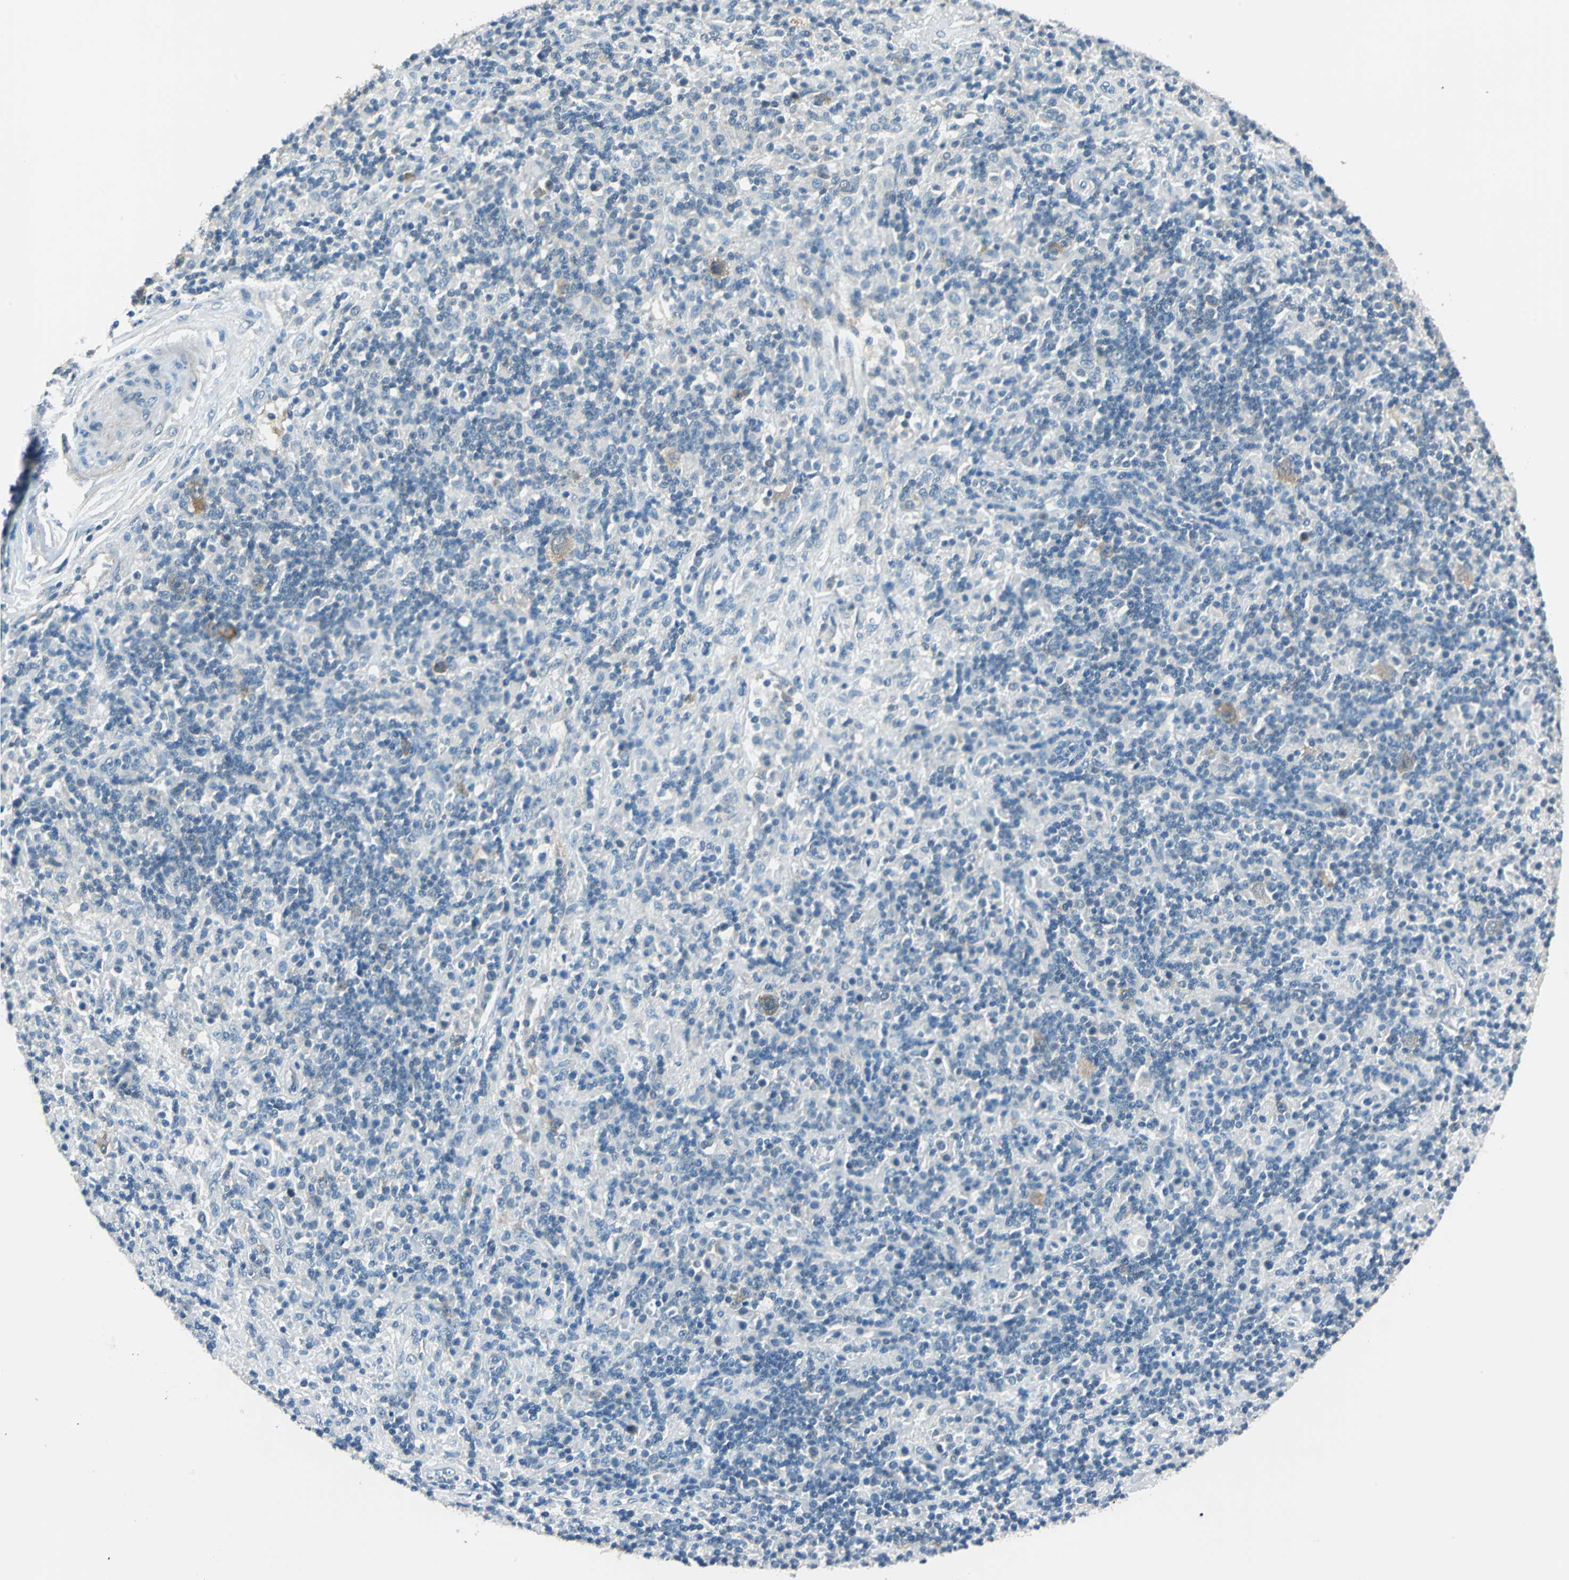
{"staining": {"intensity": "negative", "quantity": "none", "location": "none"}, "tissue": "lymphoma", "cell_type": "Tumor cells", "image_type": "cancer", "snomed": [{"axis": "morphology", "description": "Hodgkin's disease, NOS"}, {"axis": "topography", "description": "Lymph node"}], "caption": "Immunohistochemistry photomicrograph of neoplastic tissue: human Hodgkin's disease stained with DAB (3,3'-diaminobenzidine) demonstrates no significant protein expression in tumor cells.", "gene": "FKBP4", "patient": {"sex": "male", "age": 70}}